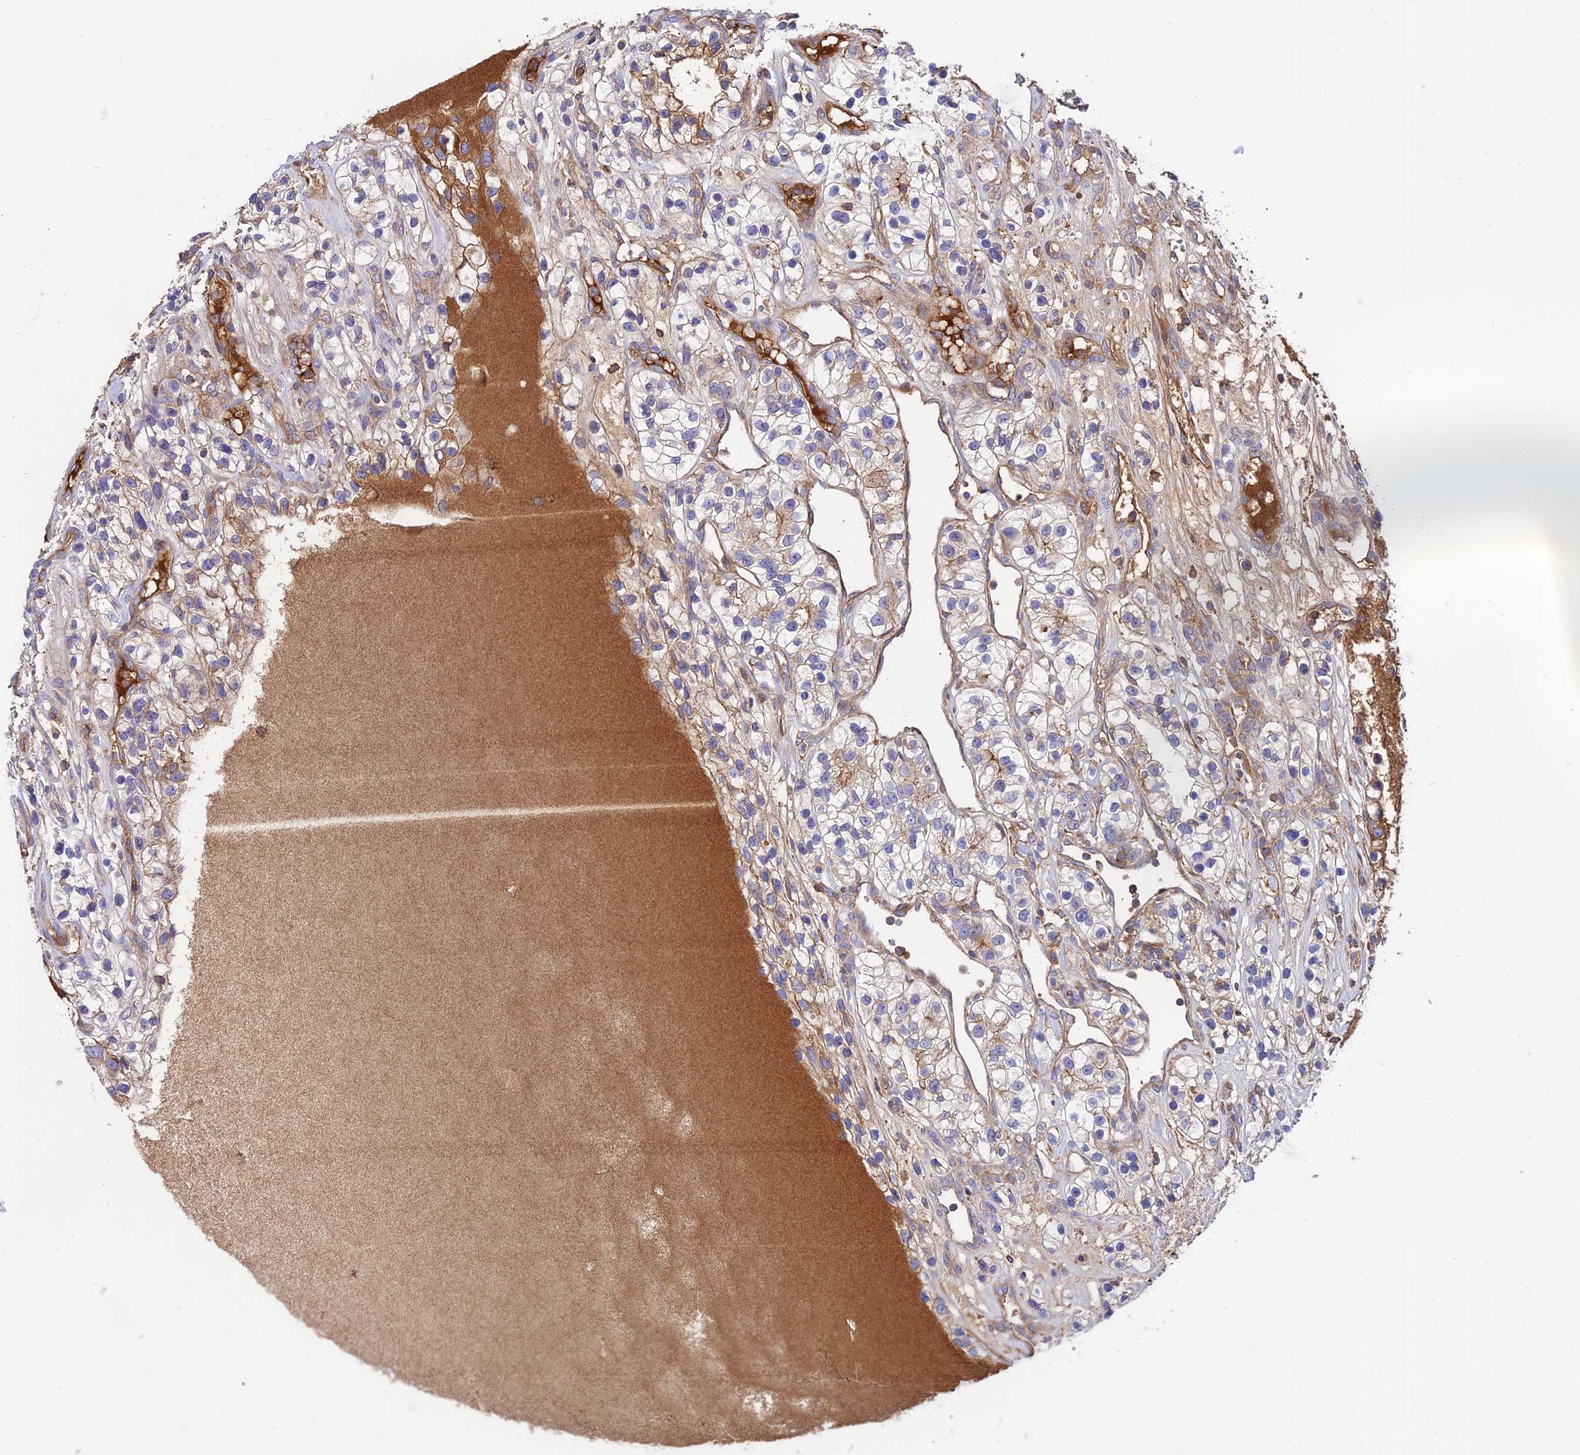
{"staining": {"intensity": "moderate", "quantity": "<25%", "location": "cytoplasmic/membranous"}, "tissue": "renal cancer", "cell_type": "Tumor cells", "image_type": "cancer", "snomed": [{"axis": "morphology", "description": "Adenocarcinoma, NOS"}, {"axis": "topography", "description": "Kidney"}], "caption": "Tumor cells display moderate cytoplasmic/membranous expression in approximately <25% of cells in renal adenocarcinoma. (DAB = brown stain, brightfield microscopy at high magnification).", "gene": "PYM1", "patient": {"sex": "female", "age": 57}}